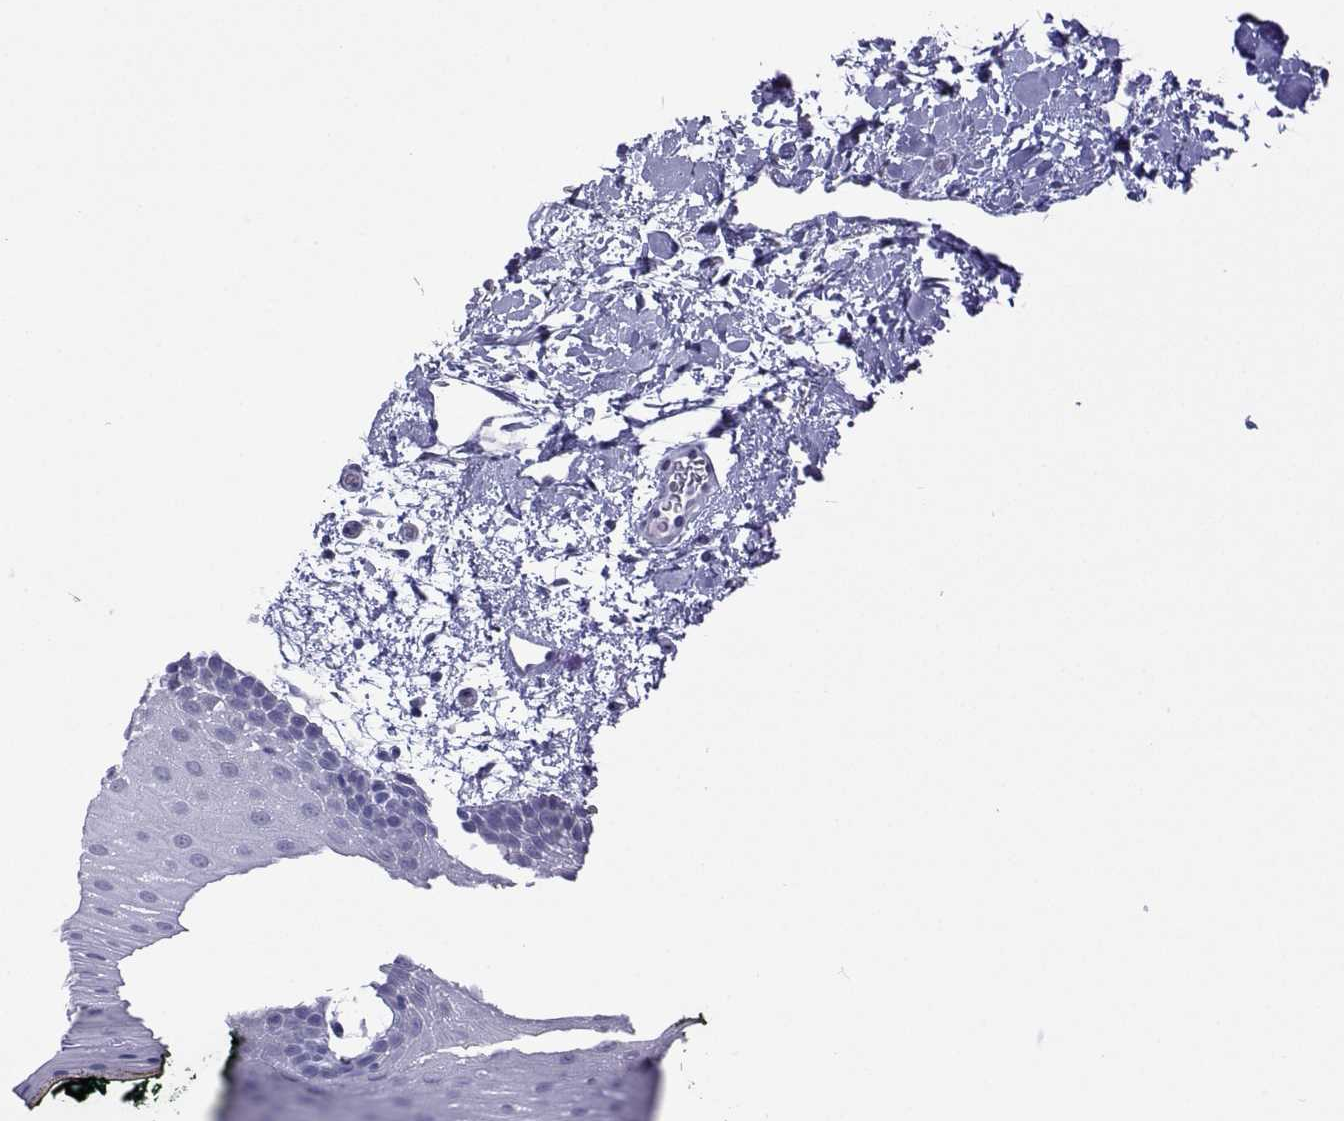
{"staining": {"intensity": "negative", "quantity": "none", "location": "none"}, "tissue": "oral mucosa", "cell_type": "Squamous epithelial cells", "image_type": "normal", "snomed": [{"axis": "morphology", "description": "Normal tissue, NOS"}, {"axis": "topography", "description": "Oral tissue"}, {"axis": "topography", "description": "Head-Neck"}], "caption": "Immunohistochemical staining of benign human oral mucosa displays no significant expression in squamous epithelial cells.", "gene": "KIF17", "patient": {"sex": "male", "age": 65}}